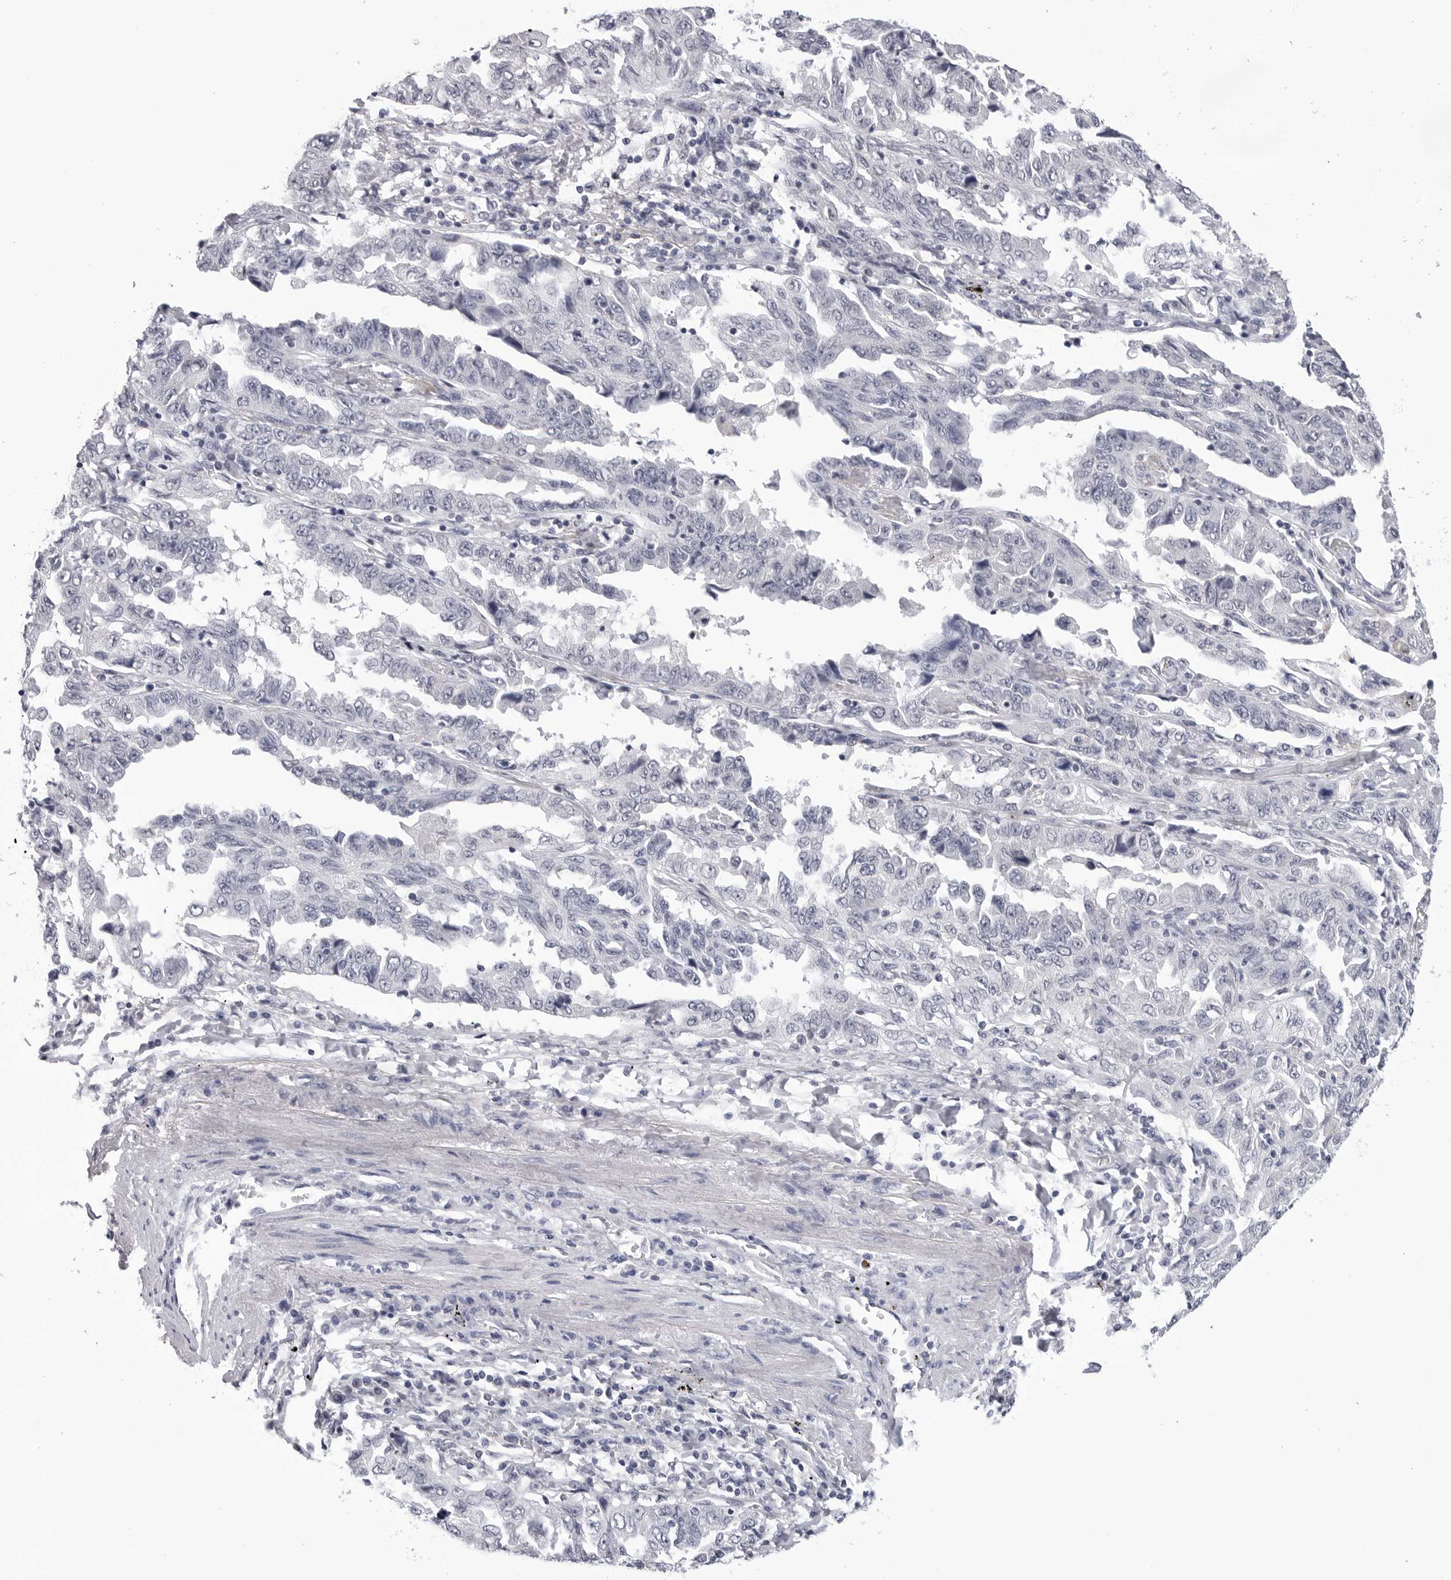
{"staining": {"intensity": "negative", "quantity": "none", "location": "none"}, "tissue": "lung cancer", "cell_type": "Tumor cells", "image_type": "cancer", "snomed": [{"axis": "morphology", "description": "Adenocarcinoma, NOS"}, {"axis": "topography", "description": "Lung"}], "caption": "Human lung cancer stained for a protein using immunohistochemistry (IHC) reveals no staining in tumor cells.", "gene": "CDK20", "patient": {"sex": "female", "age": 51}}